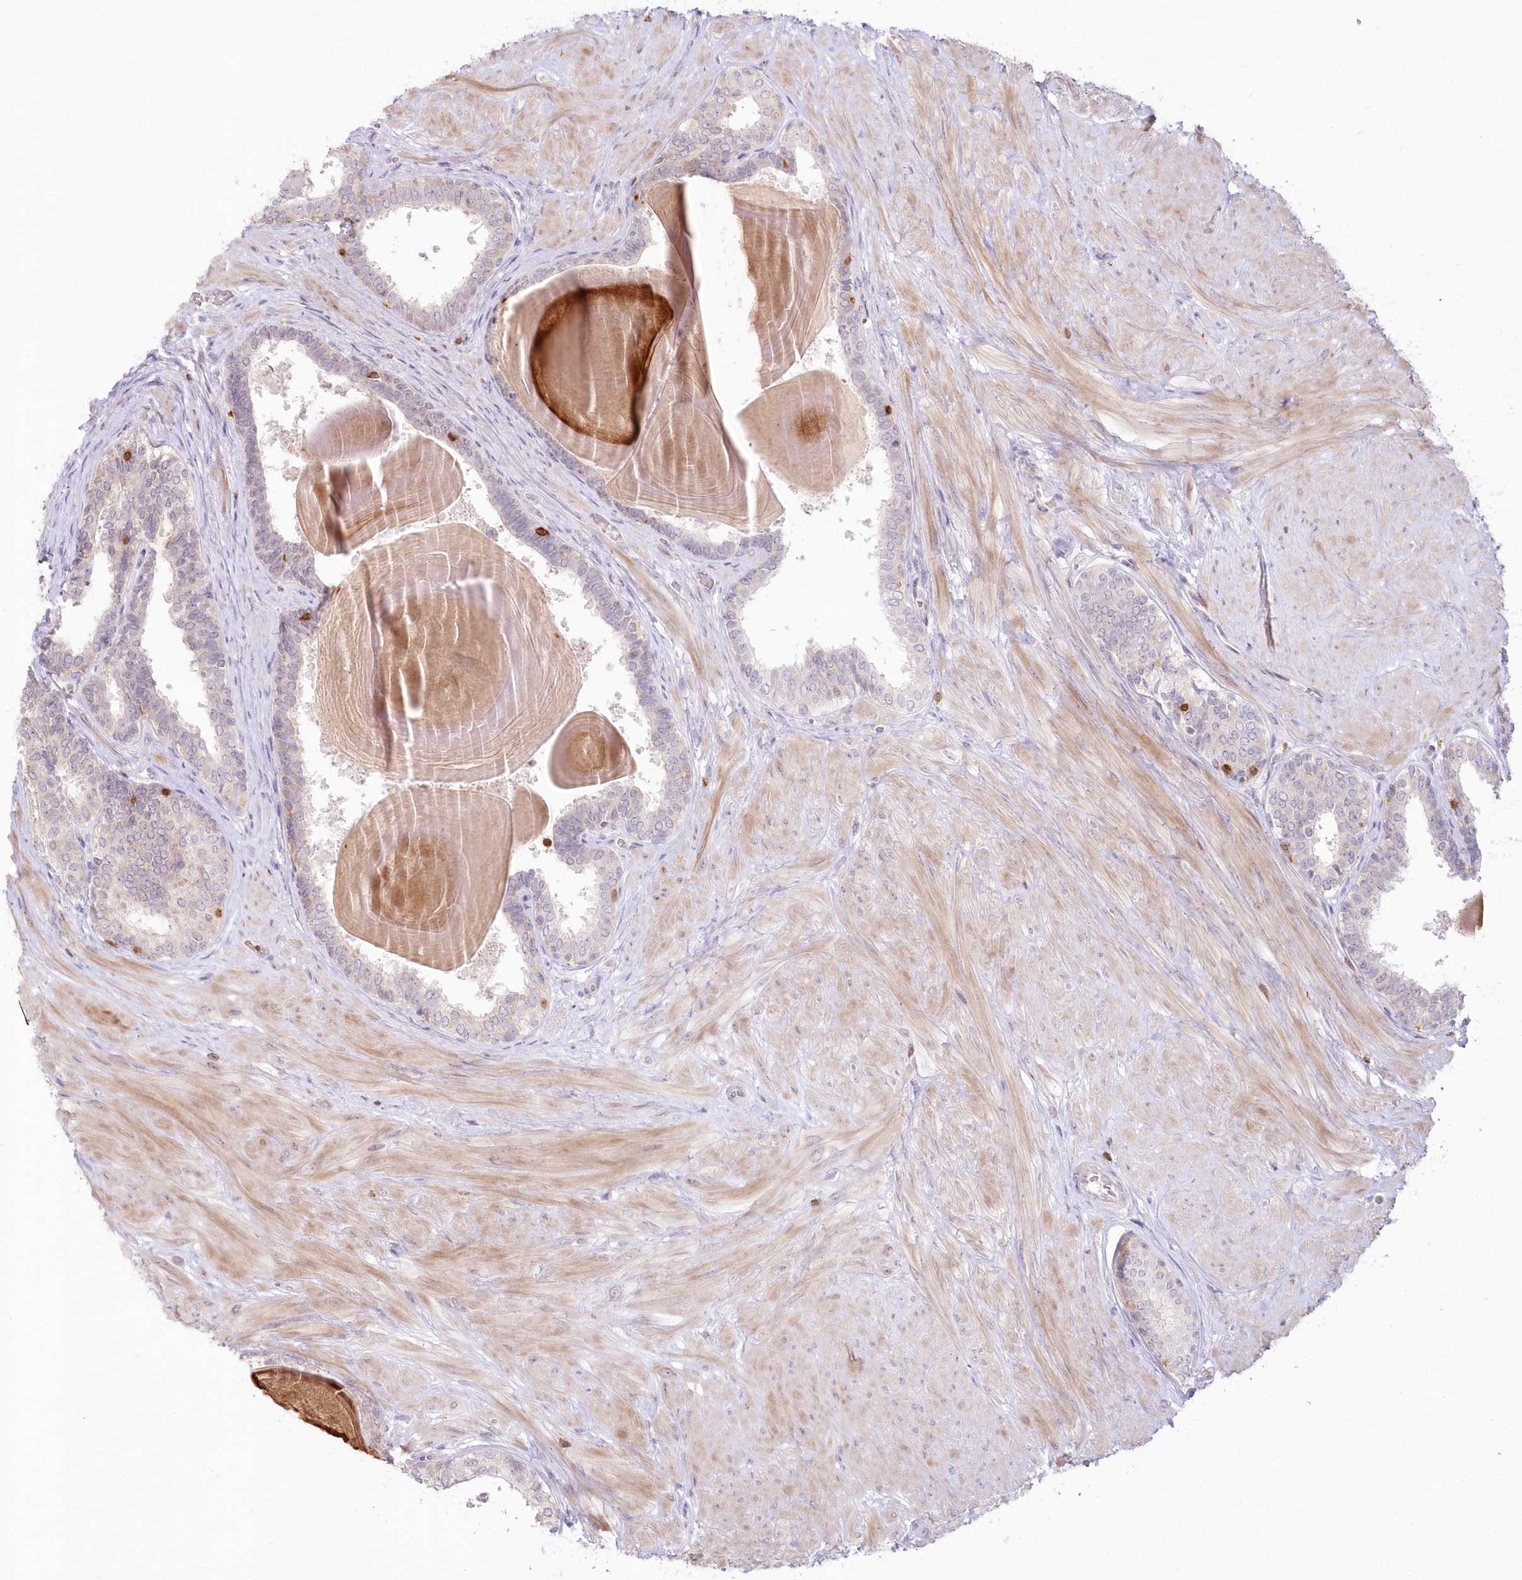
{"staining": {"intensity": "moderate", "quantity": "<25%", "location": "cytoplasmic/membranous"}, "tissue": "prostate", "cell_type": "Glandular cells", "image_type": "normal", "snomed": [{"axis": "morphology", "description": "Normal tissue, NOS"}, {"axis": "topography", "description": "Prostate"}], "caption": "Immunohistochemical staining of normal prostate shows moderate cytoplasmic/membranous protein positivity in approximately <25% of glandular cells.", "gene": "MTMR3", "patient": {"sex": "male", "age": 48}}